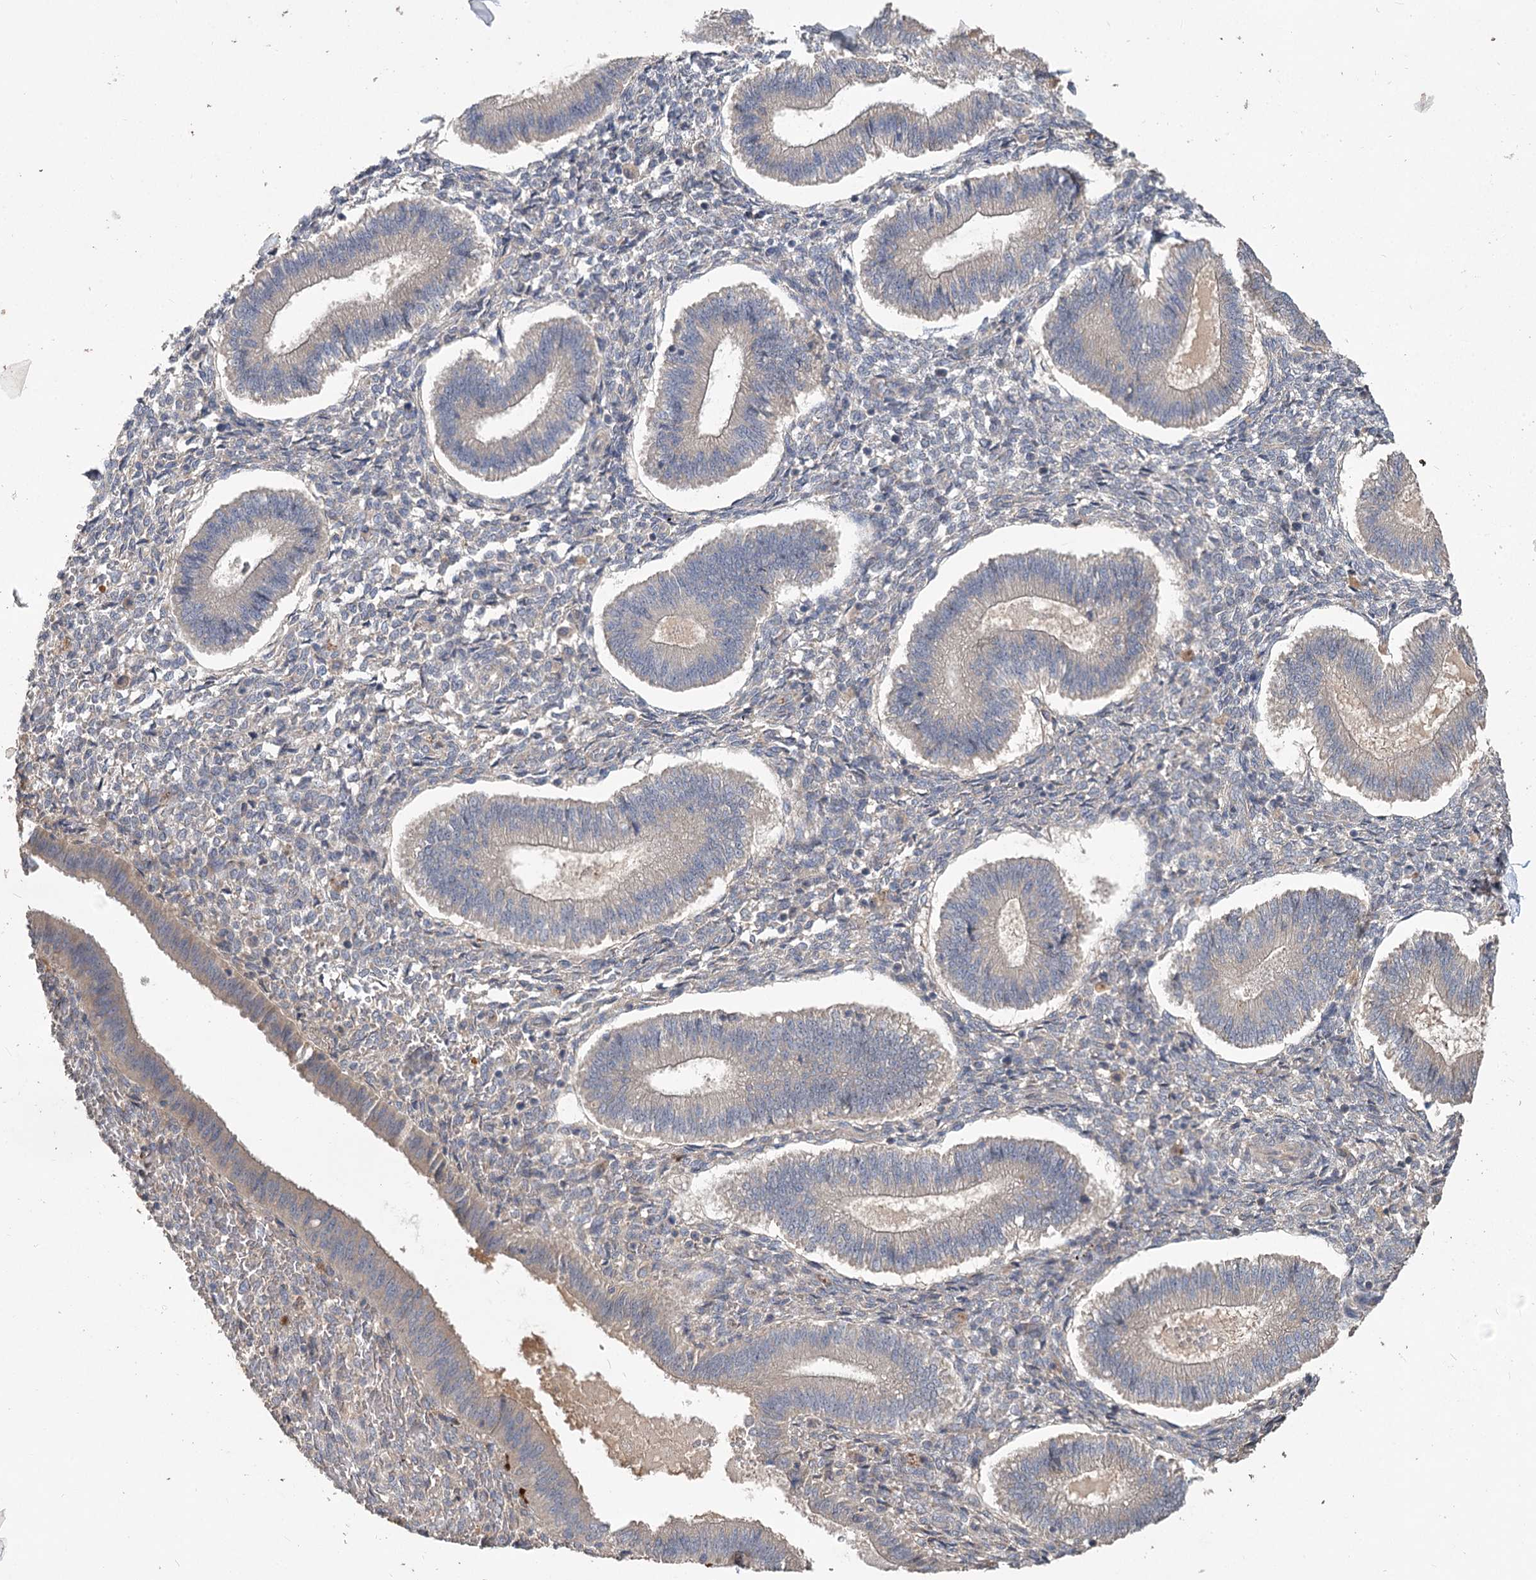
{"staining": {"intensity": "weak", "quantity": "<25%", "location": "cytoplasmic/membranous"}, "tissue": "endometrium", "cell_type": "Cells in endometrial stroma", "image_type": "normal", "snomed": [{"axis": "morphology", "description": "Normal tissue, NOS"}, {"axis": "topography", "description": "Endometrium"}], "caption": "Immunohistochemical staining of normal endometrium exhibits no significant staining in cells in endometrial stroma. (DAB IHC visualized using brightfield microscopy, high magnification).", "gene": "RIN2", "patient": {"sex": "female", "age": 25}}